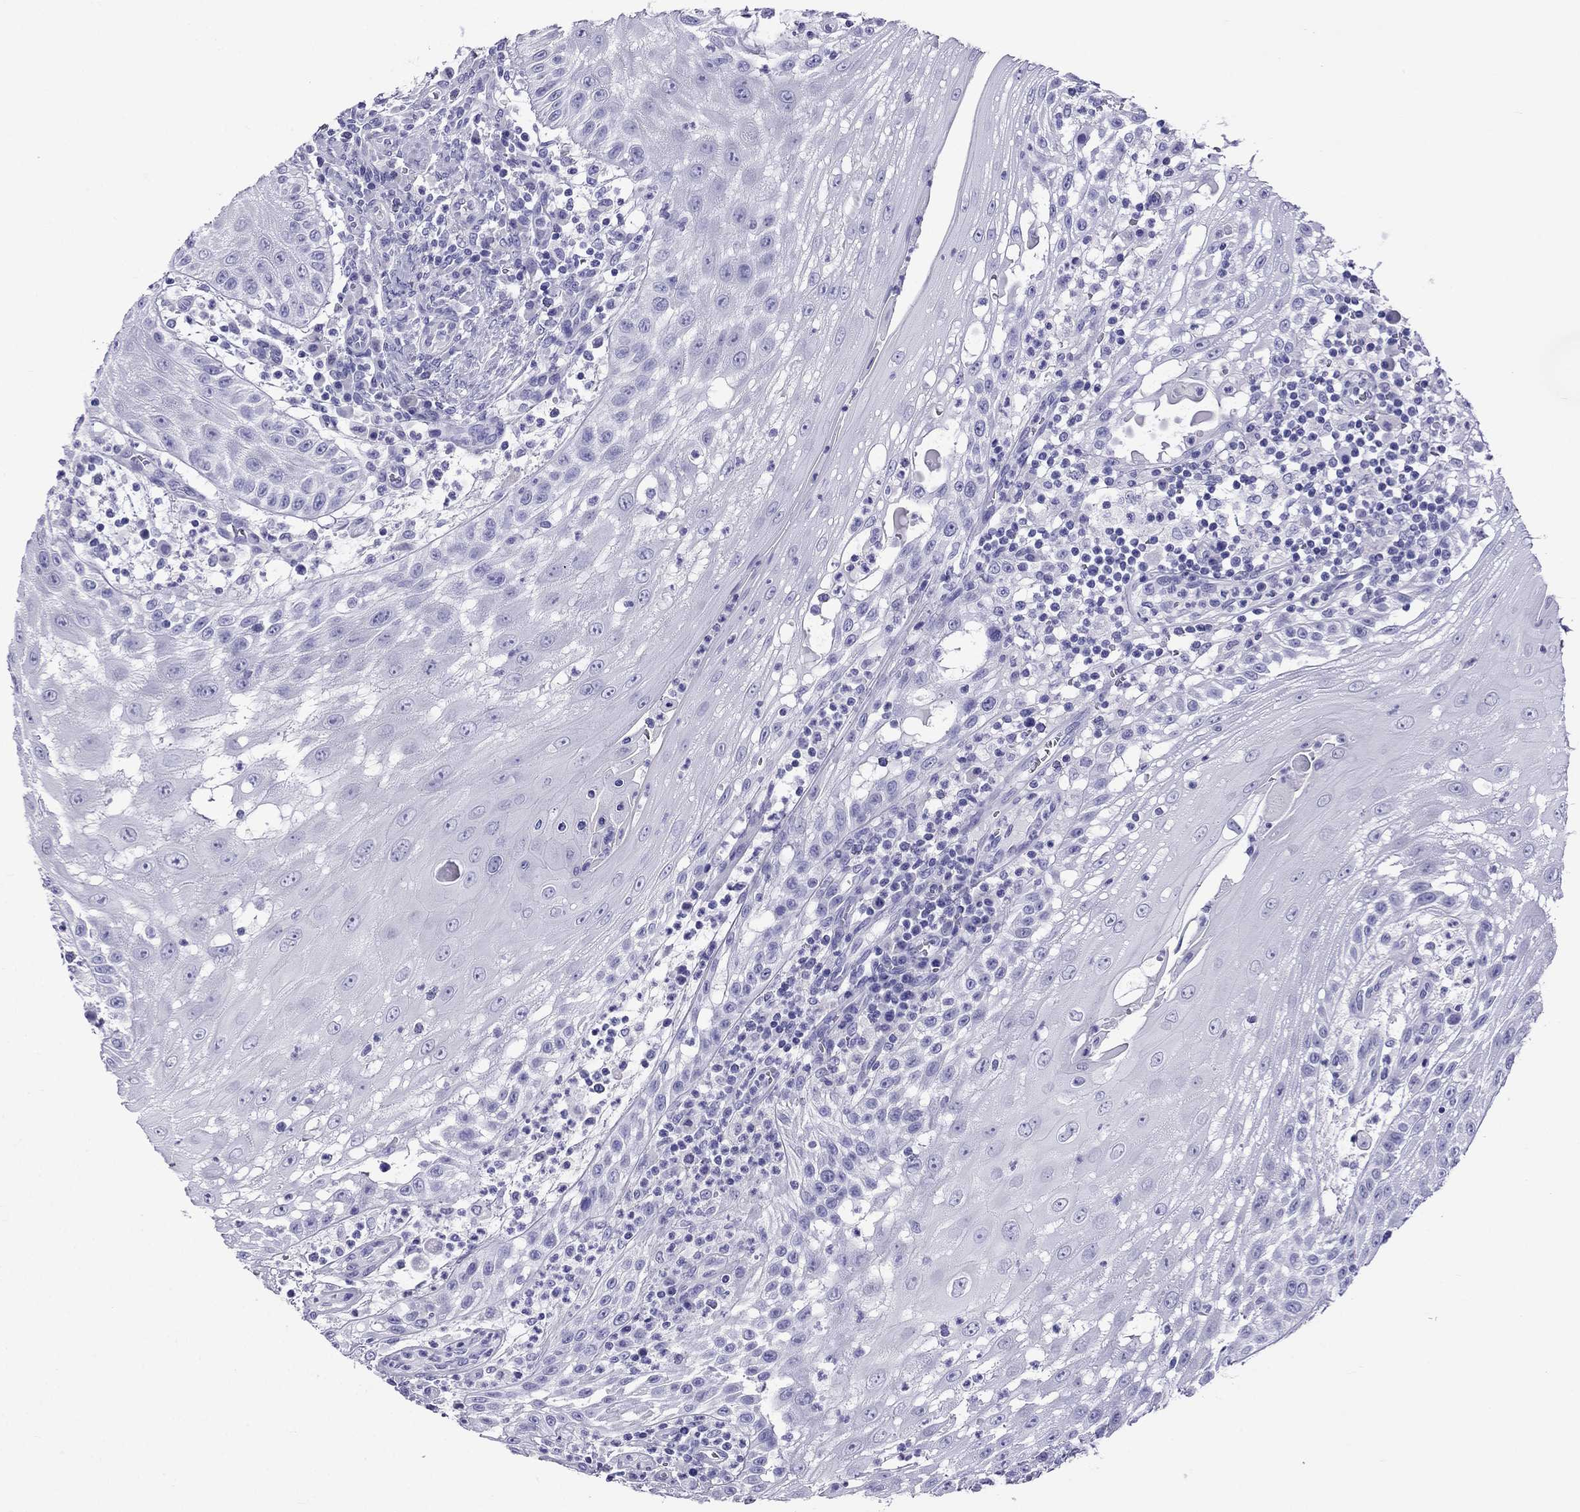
{"staining": {"intensity": "negative", "quantity": "none", "location": "none"}, "tissue": "head and neck cancer", "cell_type": "Tumor cells", "image_type": "cancer", "snomed": [{"axis": "morphology", "description": "Squamous cell carcinoma, NOS"}, {"axis": "topography", "description": "Oral tissue"}, {"axis": "topography", "description": "Head-Neck"}], "caption": "Photomicrograph shows no protein positivity in tumor cells of head and neck cancer (squamous cell carcinoma) tissue.", "gene": "ARR3", "patient": {"sex": "male", "age": 58}}